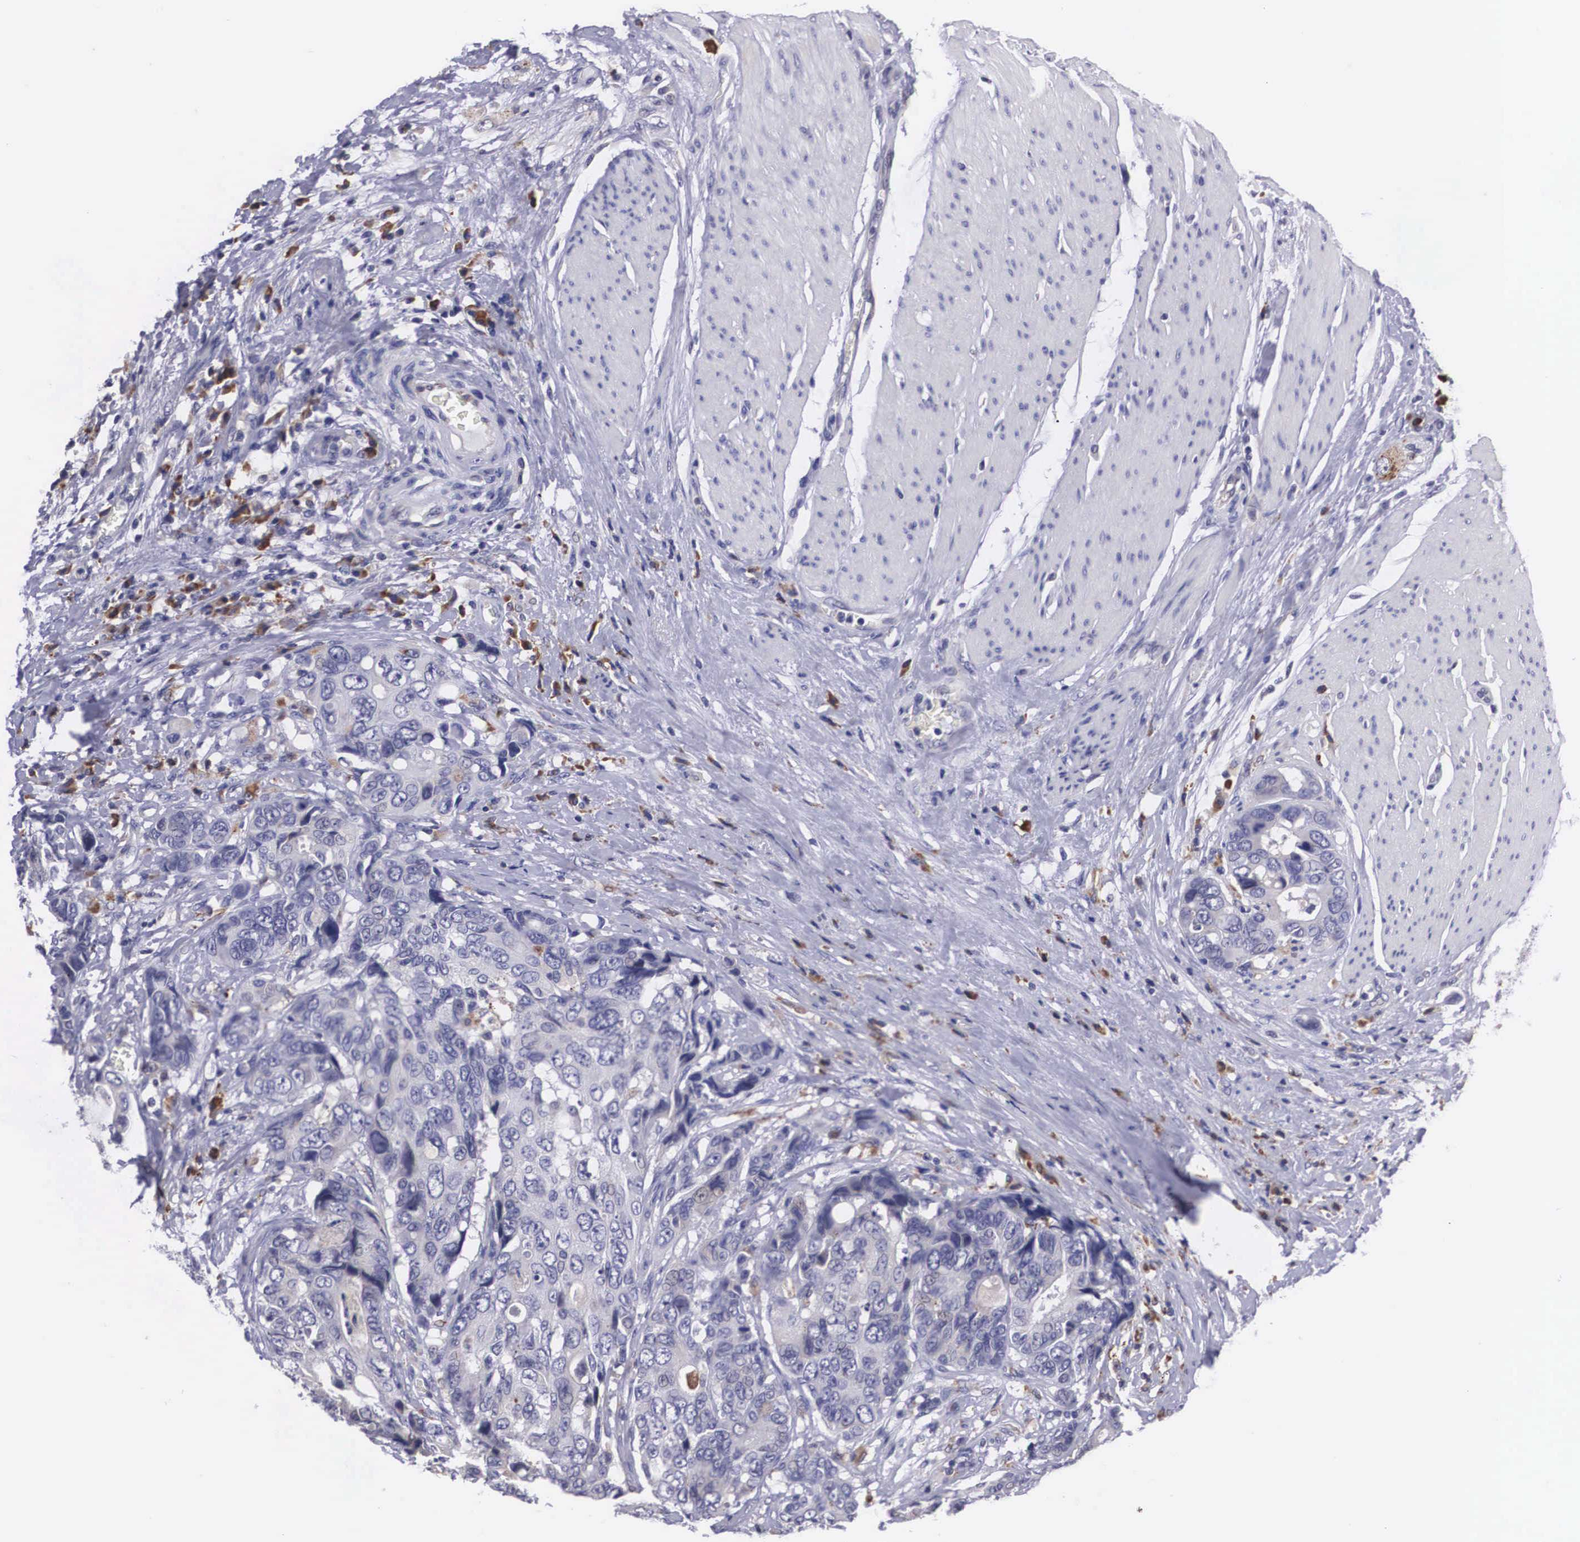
{"staining": {"intensity": "negative", "quantity": "none", "location": "none"}, "tissue": "colorectal cancer", "cell_type": "Tumor cells", "image_type": "cancer", "snomed": [{"axis": "morphology", "description": "Adenocarcinoma, NOS"}, {"axis": "topography", "description": "Rectum"}], "caption": "An IHC micrograph of colorectal adenocarcinoma is shown. There is no staining in tumor cells of colorectal adenocarcinoma. (DAB (3,3'-diaminobenzidine) immunohistochemistry, high magnification).", "gene": "CRELD2", "patient": {"sex": "female", "age": 67}}